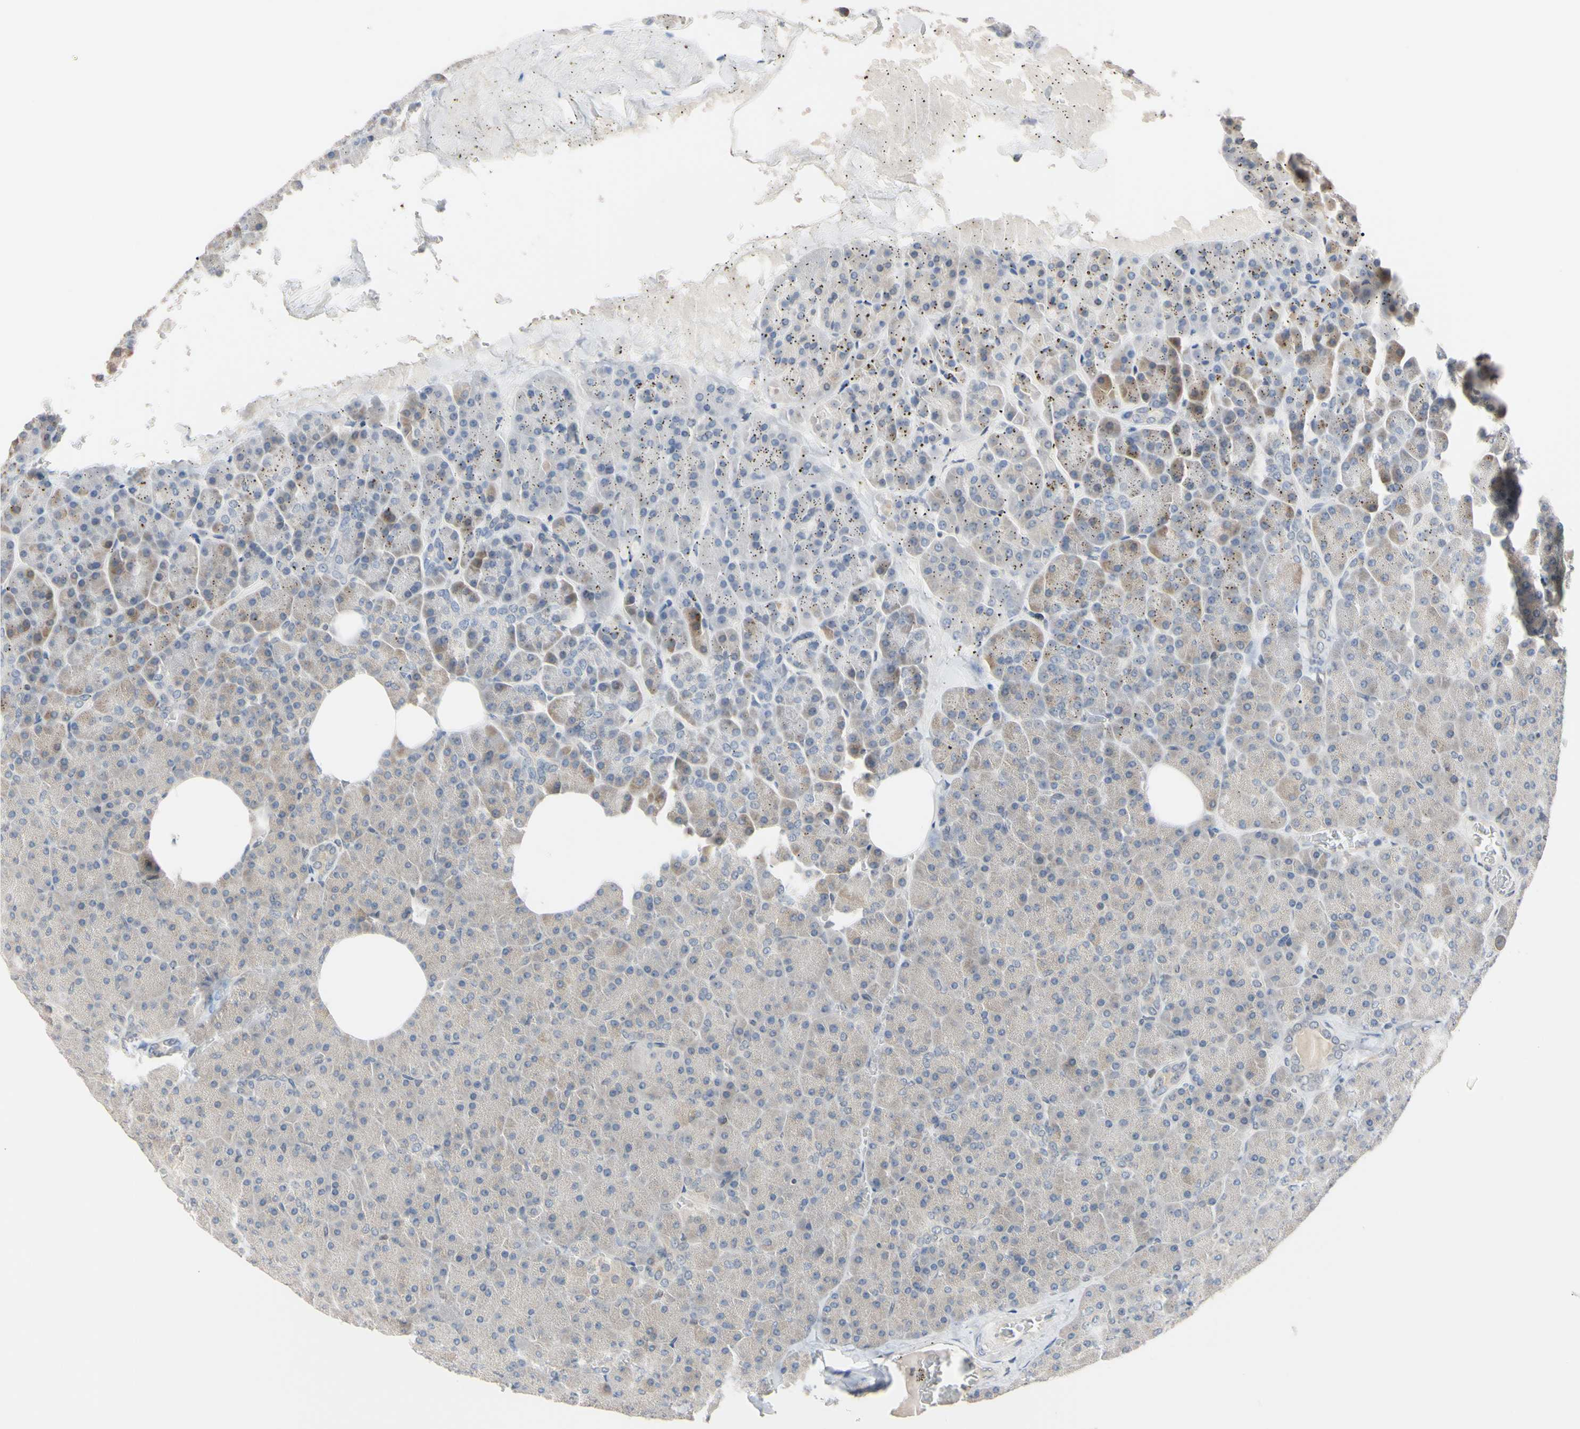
{"staining": {"intensity": "weak", "quantity": "25%-75%", "location": "cytoplasmic/membranous"}, "tissue": "pancreas", "cell_type": "Exocrine glandular cells", "image_type": "normal", "snomed": [{"axis": "morphology", "description": "Normal tissue, NOS"}, {"axis": "topography", "description": "Pancreas"}], "caption": "DAB immunohistochemical staining of normal pancreas demonstrates weak cytoplasmic/membranous protein staining in approximately 25%-75% of exocrine glandular cells. (DAB (3,3'-diaminobenzidine) IHC with brightfield microscopy, high magnification).", "gene": "UBE2I", "patient": {"sex": "female", "age": 35}}